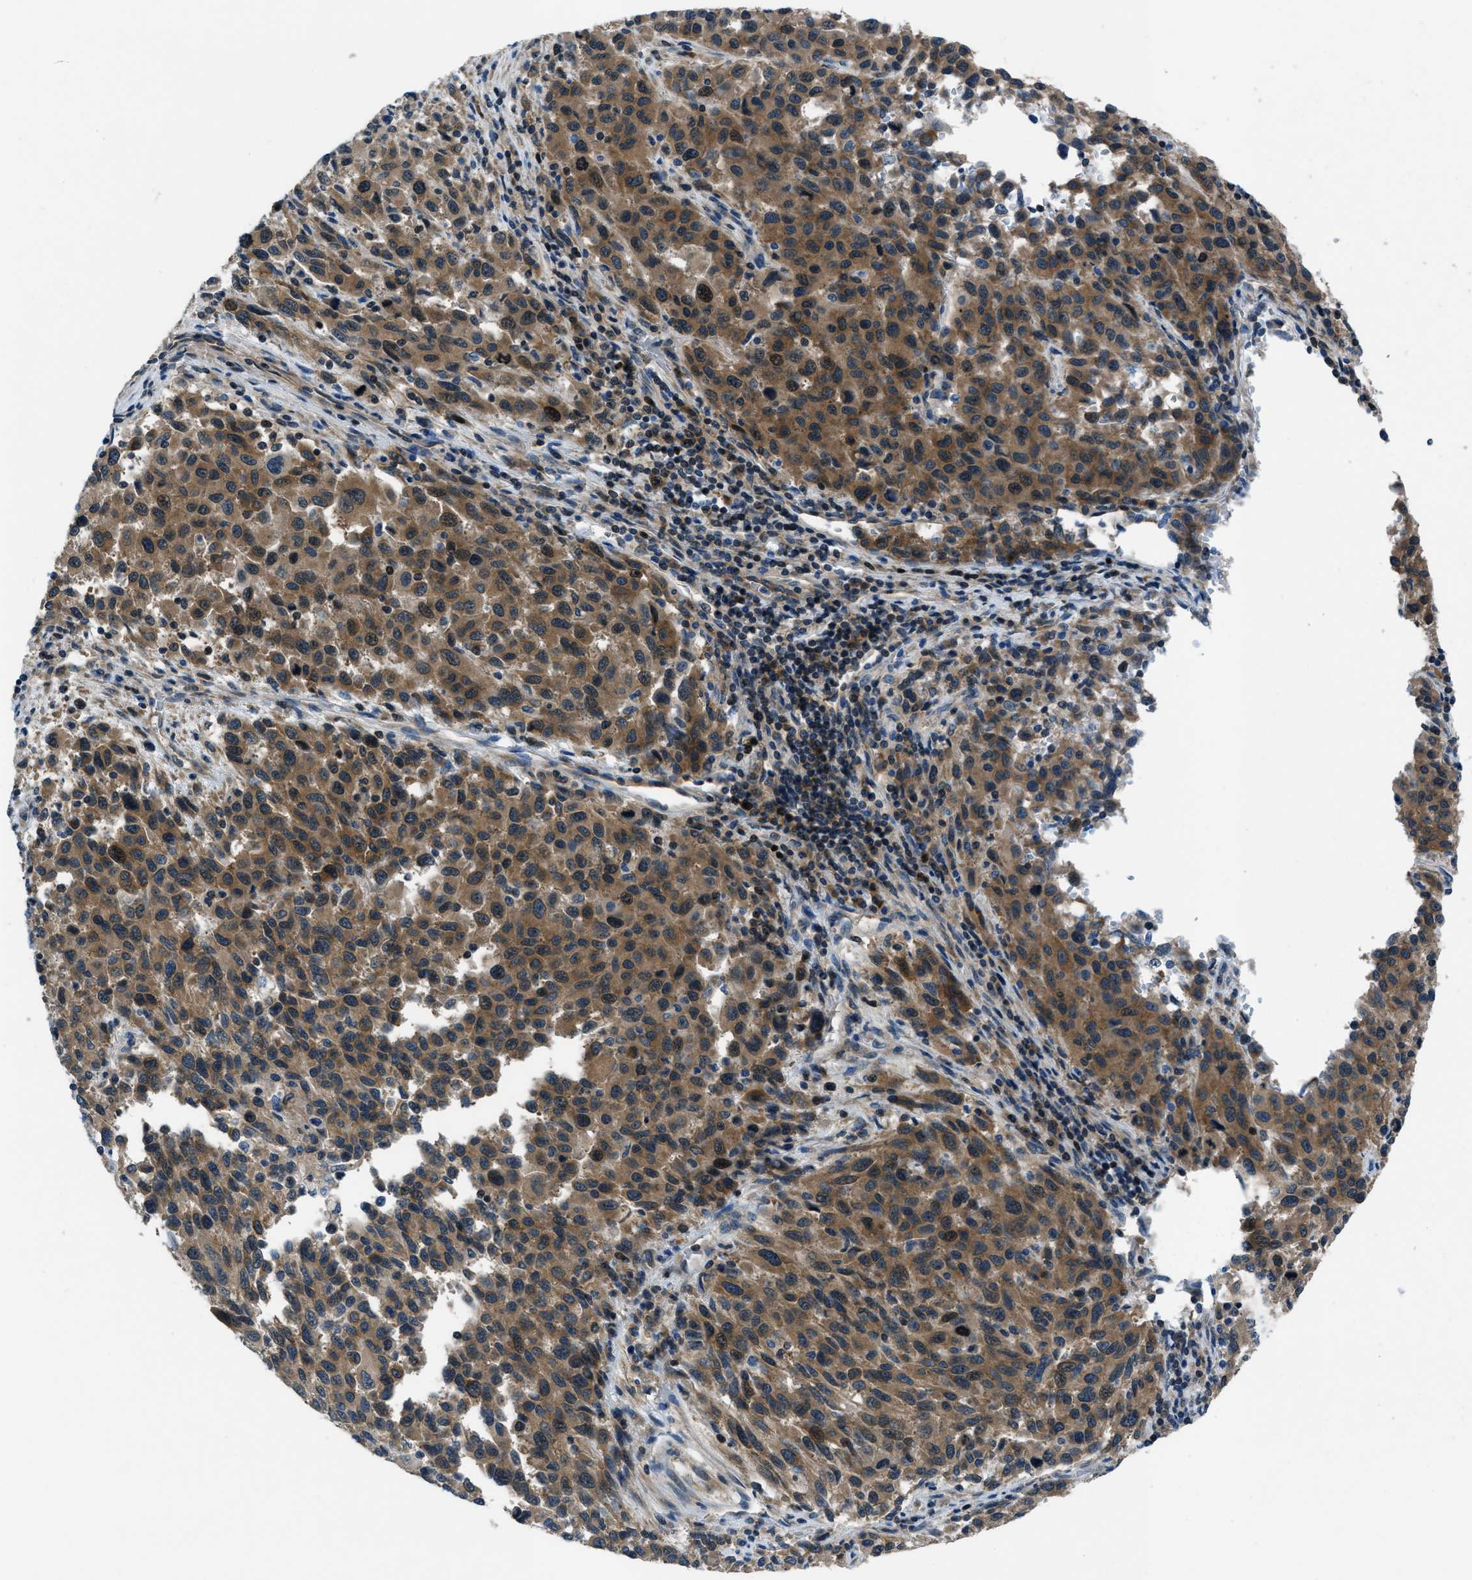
{"staining": {"intensity": "moderate", "quantity": ">75%", "location": "cytoplasmic/membranous"}, "tissue": "melanoma", "cell_type": "Tumor cells", "image_type": "cancer", "snomed": [{"axis": "morphology", "description": "Malignant melanoma, Metastatic site"}, {"axis": "topography", "description": "Lymph node"}], "caption": "Immunohistochemical staining of human melanoma demonstrates moderate cytoplasmic/membranous protein expression in approximately >75% of tumor cells.", "gene": "ARFGAP2", "patient": {"sex": "male", "age": 61}}